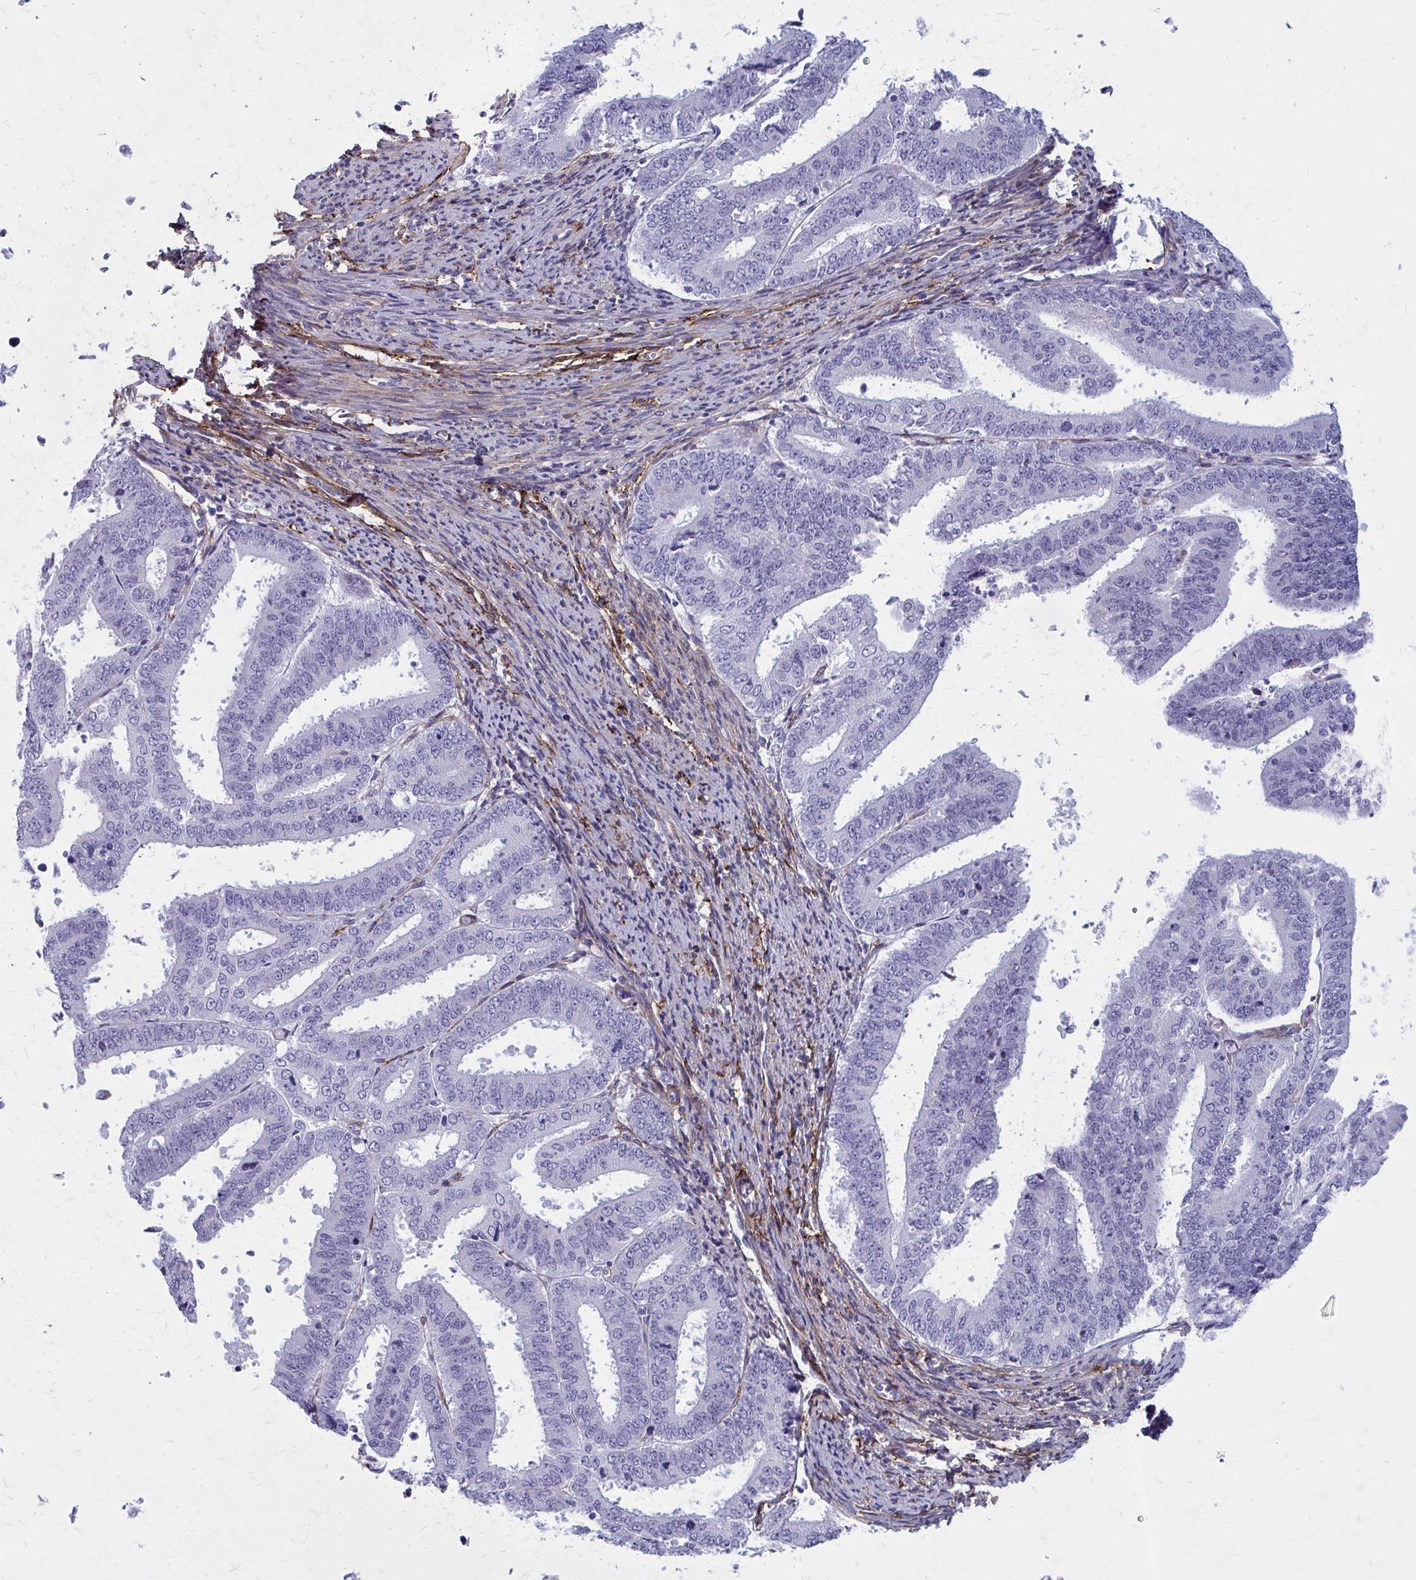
{"staining": {"intensity": "negative", "quantity": "none", "location": "none"}, "tissue": "endometrial cancer", "cell_type": "Tumor cells", "image_type": "cancer", "snomed": [{"axis": "morphology", "description": "Adenocarcinoma, NOS"}, {"axis": "topography", "description": "Endometrium"}], "caption": "Histopathology image shows no significant protein expression in tumor cells of endometrial cancer.", "gene": "AKAP12", "patient": {"sex": "female", "age": 63}}